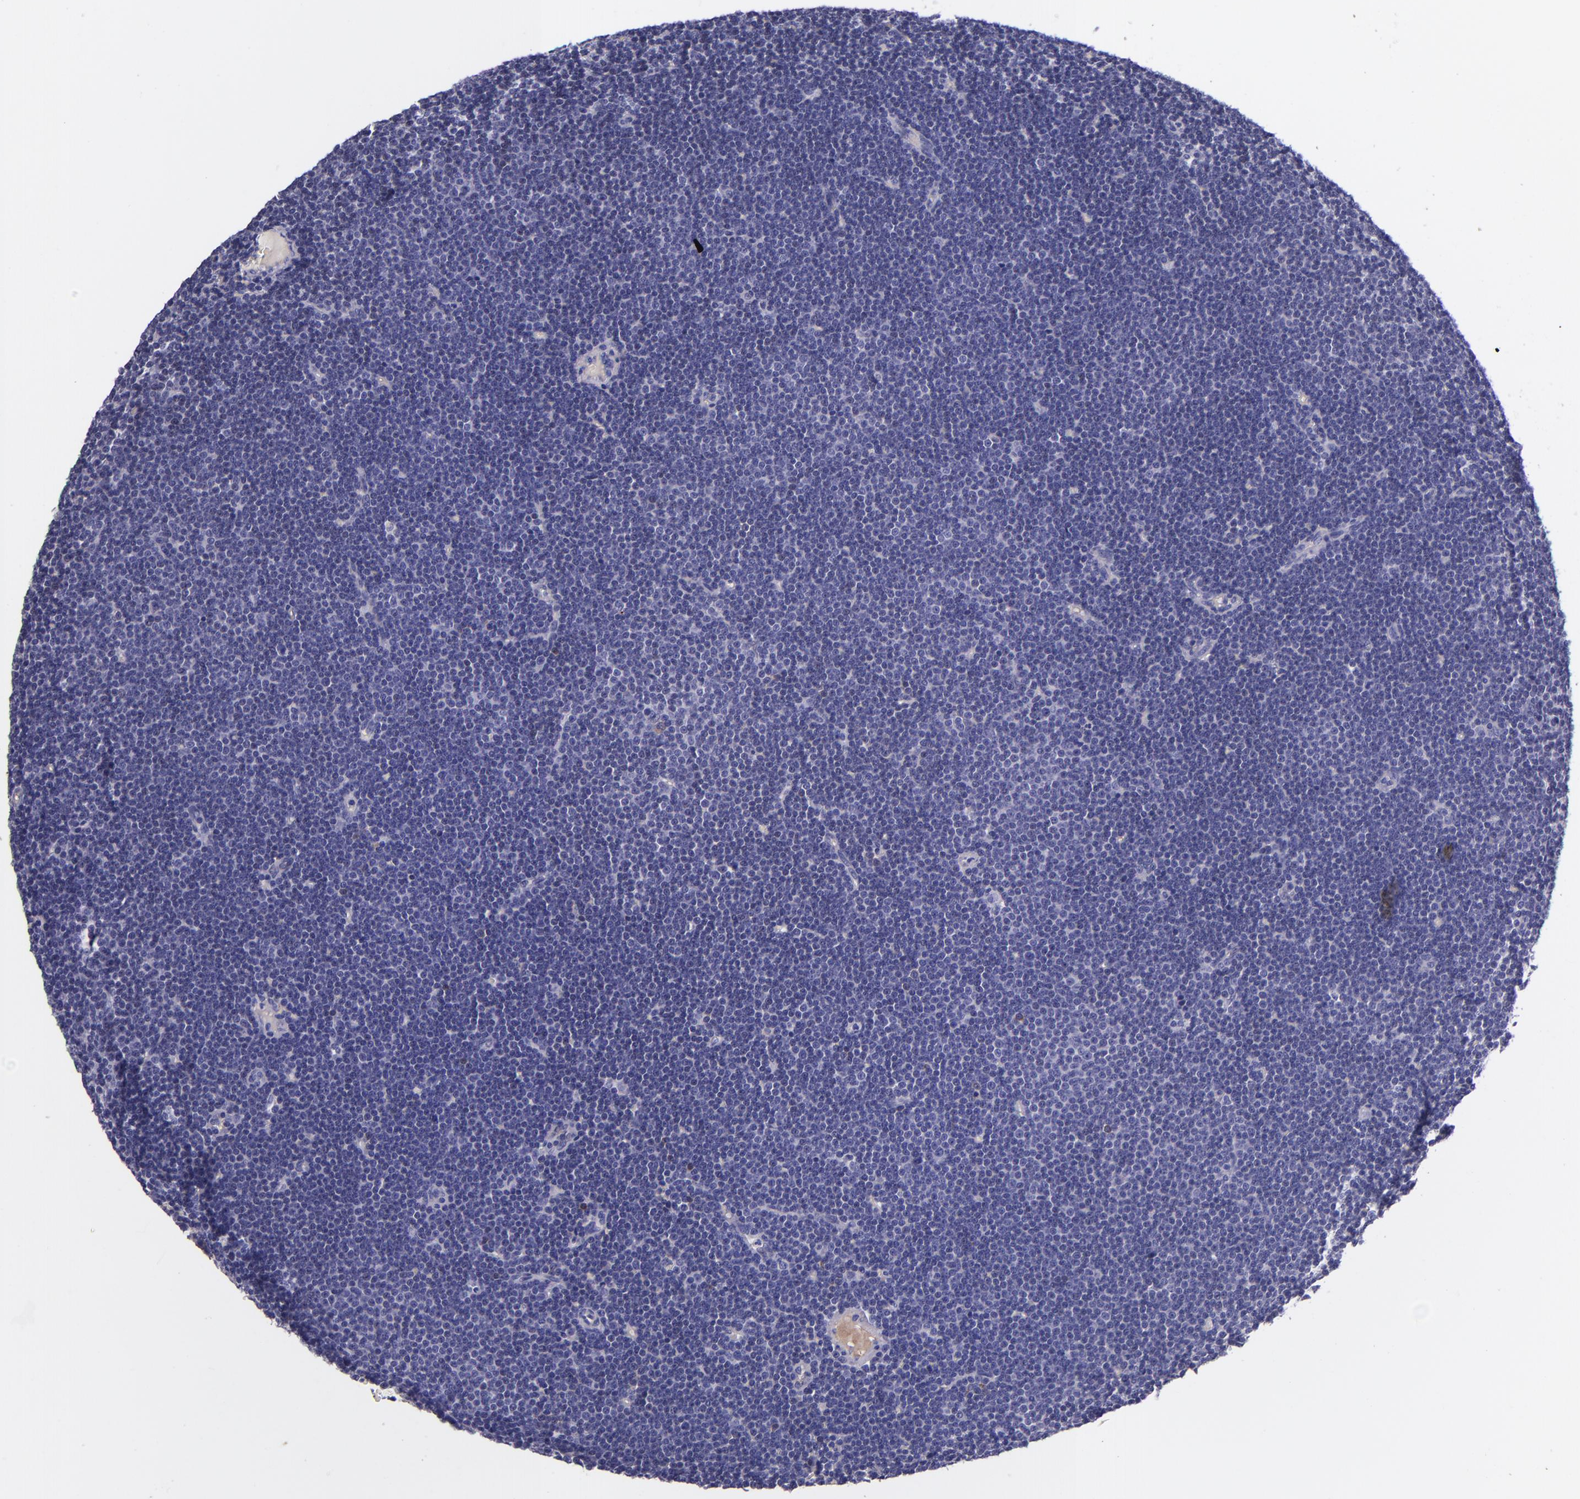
{"staining": {"intensity": "negative", "quantity": "none", "location": "none"}, "tissue": "lymphoma", "cell_type": "Tumor cells", "image_type": "cancer", "snomed": [{"axis": "morphology", "description": "Malignant lymphoma, non-Hodgkin's type, Low grade"}, {"axis": "topography", "description": "Lymph node"}], "caption": "High magnification brightfield microscopy of malignant lymphoma, non-Hodgkin's type (low-grade) stained with DAB (brown) and counterstained with hematoxylin (blue): tumor cells show no significant expression.", "gene": "KNG1", "patient": {"sex": "female", "age": 73}}